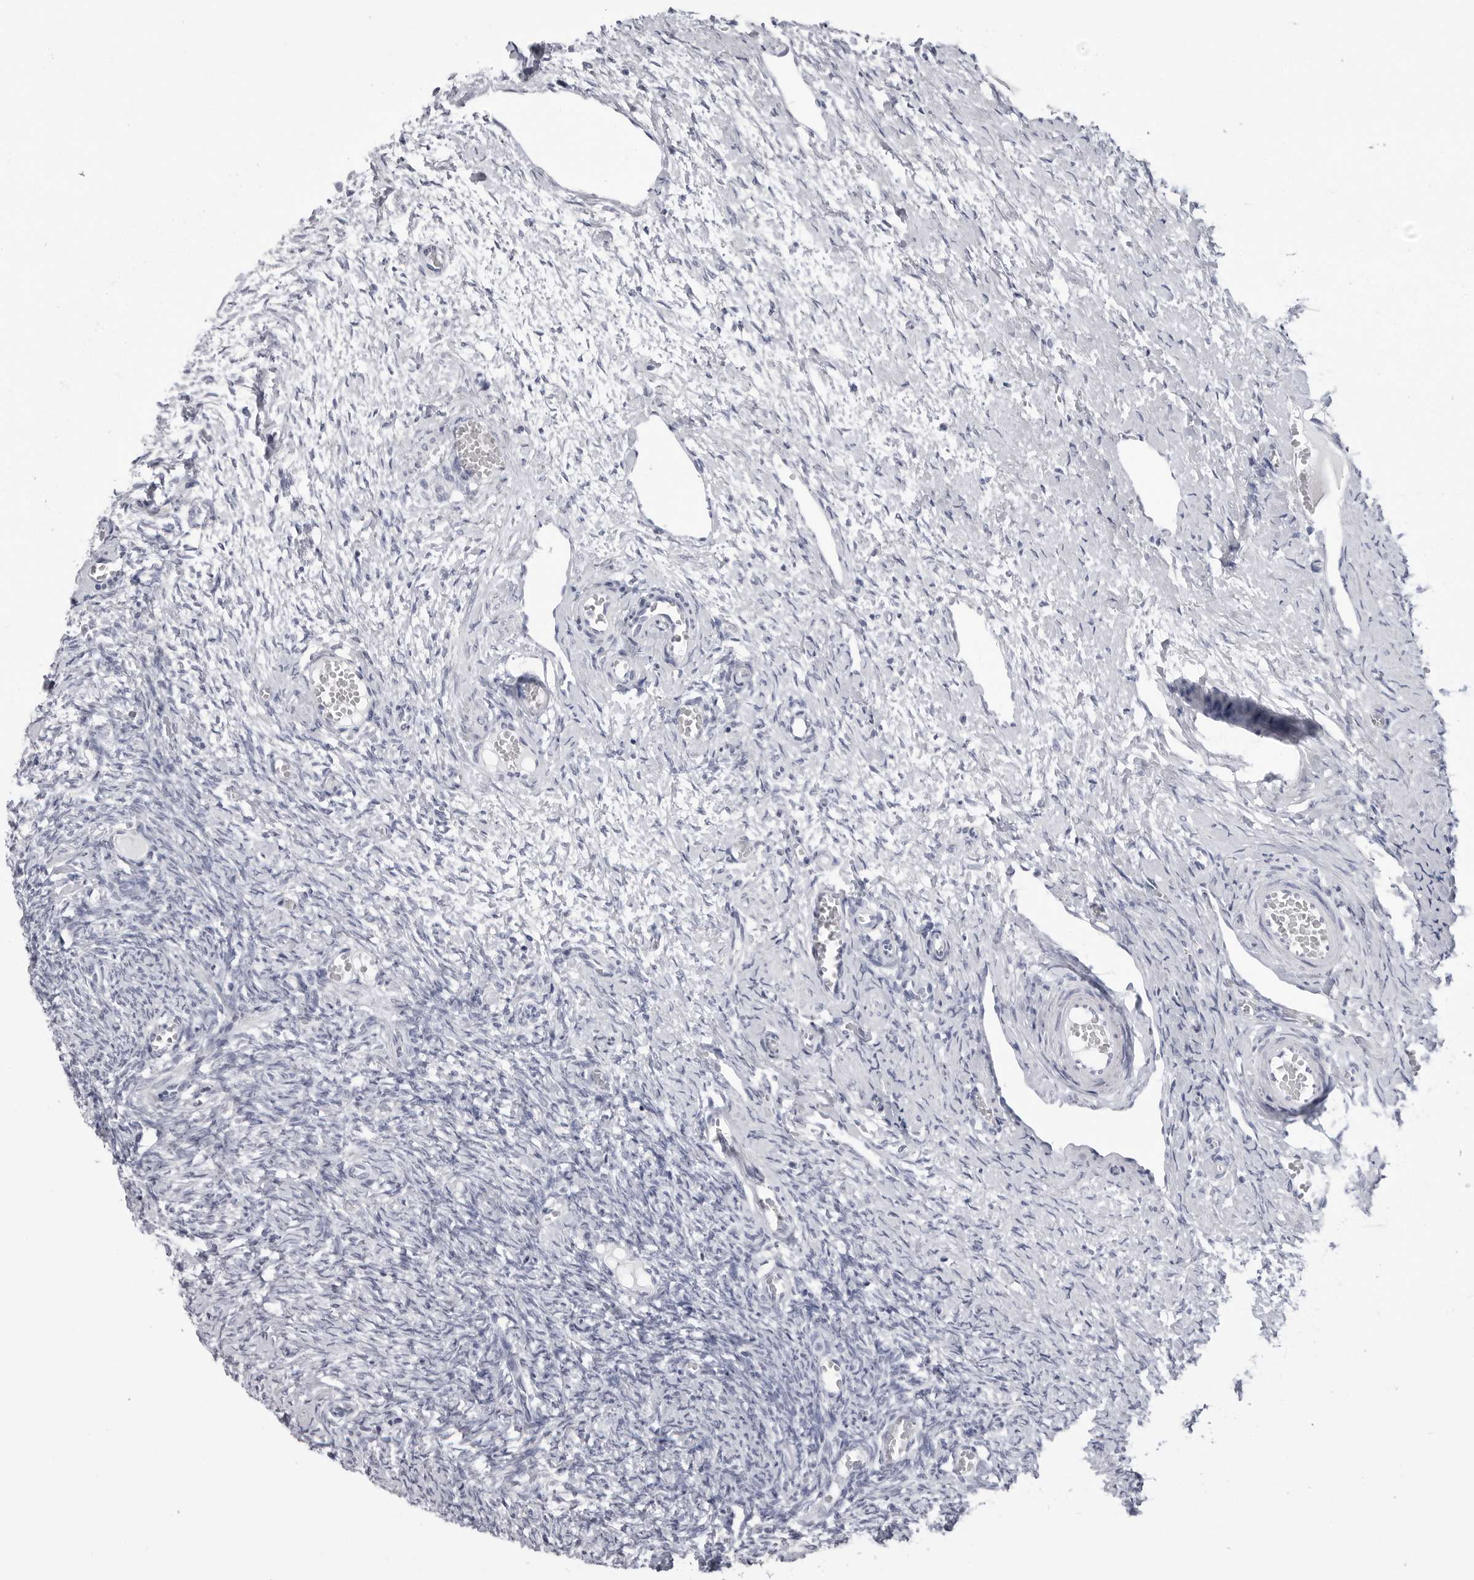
{"staining": {"intensity": "negative", "quantity": "none", "location": "none"}, "tissue": "ovary", "cell_type": "Follicle cells", "image_type": "normal", "snomed": [{"axis": "morphology", "description": "Adenocarcinoma, NOS"}, {"axis": "topography", "description": "Endometrium"}], "caption": "IHC histopathology image of normal human ovary stained for a protein (brown), which shows no expression in follicle cells. The staining was performed using DAB to visualize the protein expression in brown, while the nuclei were stained in blue with hematoxylin (Magnification: 20x).", "gene": "PGA3", "patient": {"sex": "female", "age": 32}}